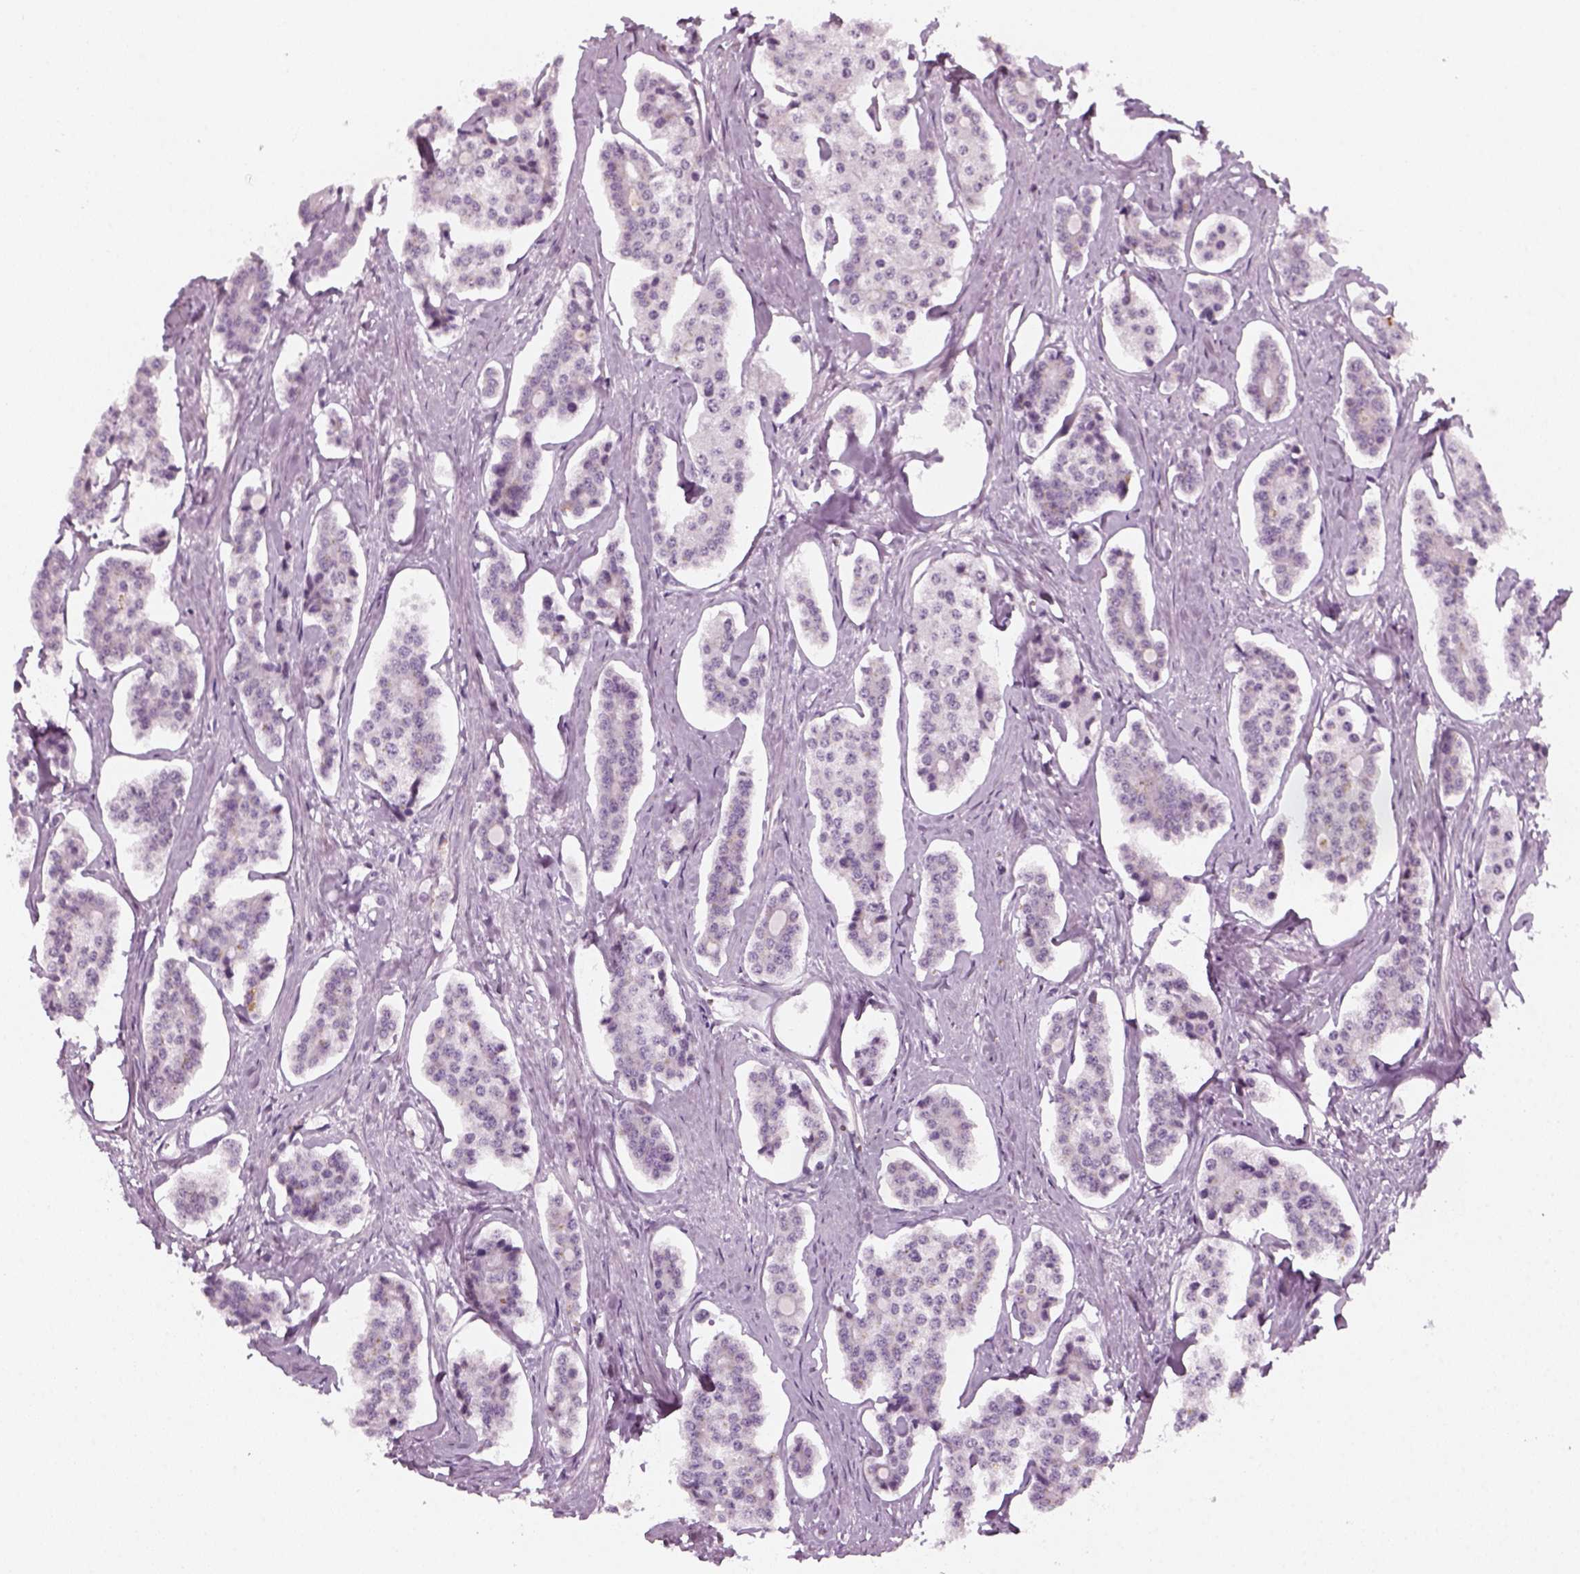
{"staining": {"intensity": "negative", "quantity": "none", "location": "none"}, "tissue": "carcinoid", "cell_type": "Tumor cells", "image_type": "cancer", "snomed": [{"axis": "morphology", "description": "Carcinoid, malignant, NOS"}, {"axis": "topography", "description": "Small intestine"}], "caption": "This is a micrograph of IHC staining of carcinoid, which shows no expression in tumor cells. (DAB IHC visualized using brightfield microscopy, high magnification).", "gene": "KRT75", "patient": {"sex": "female", "age": 65}}